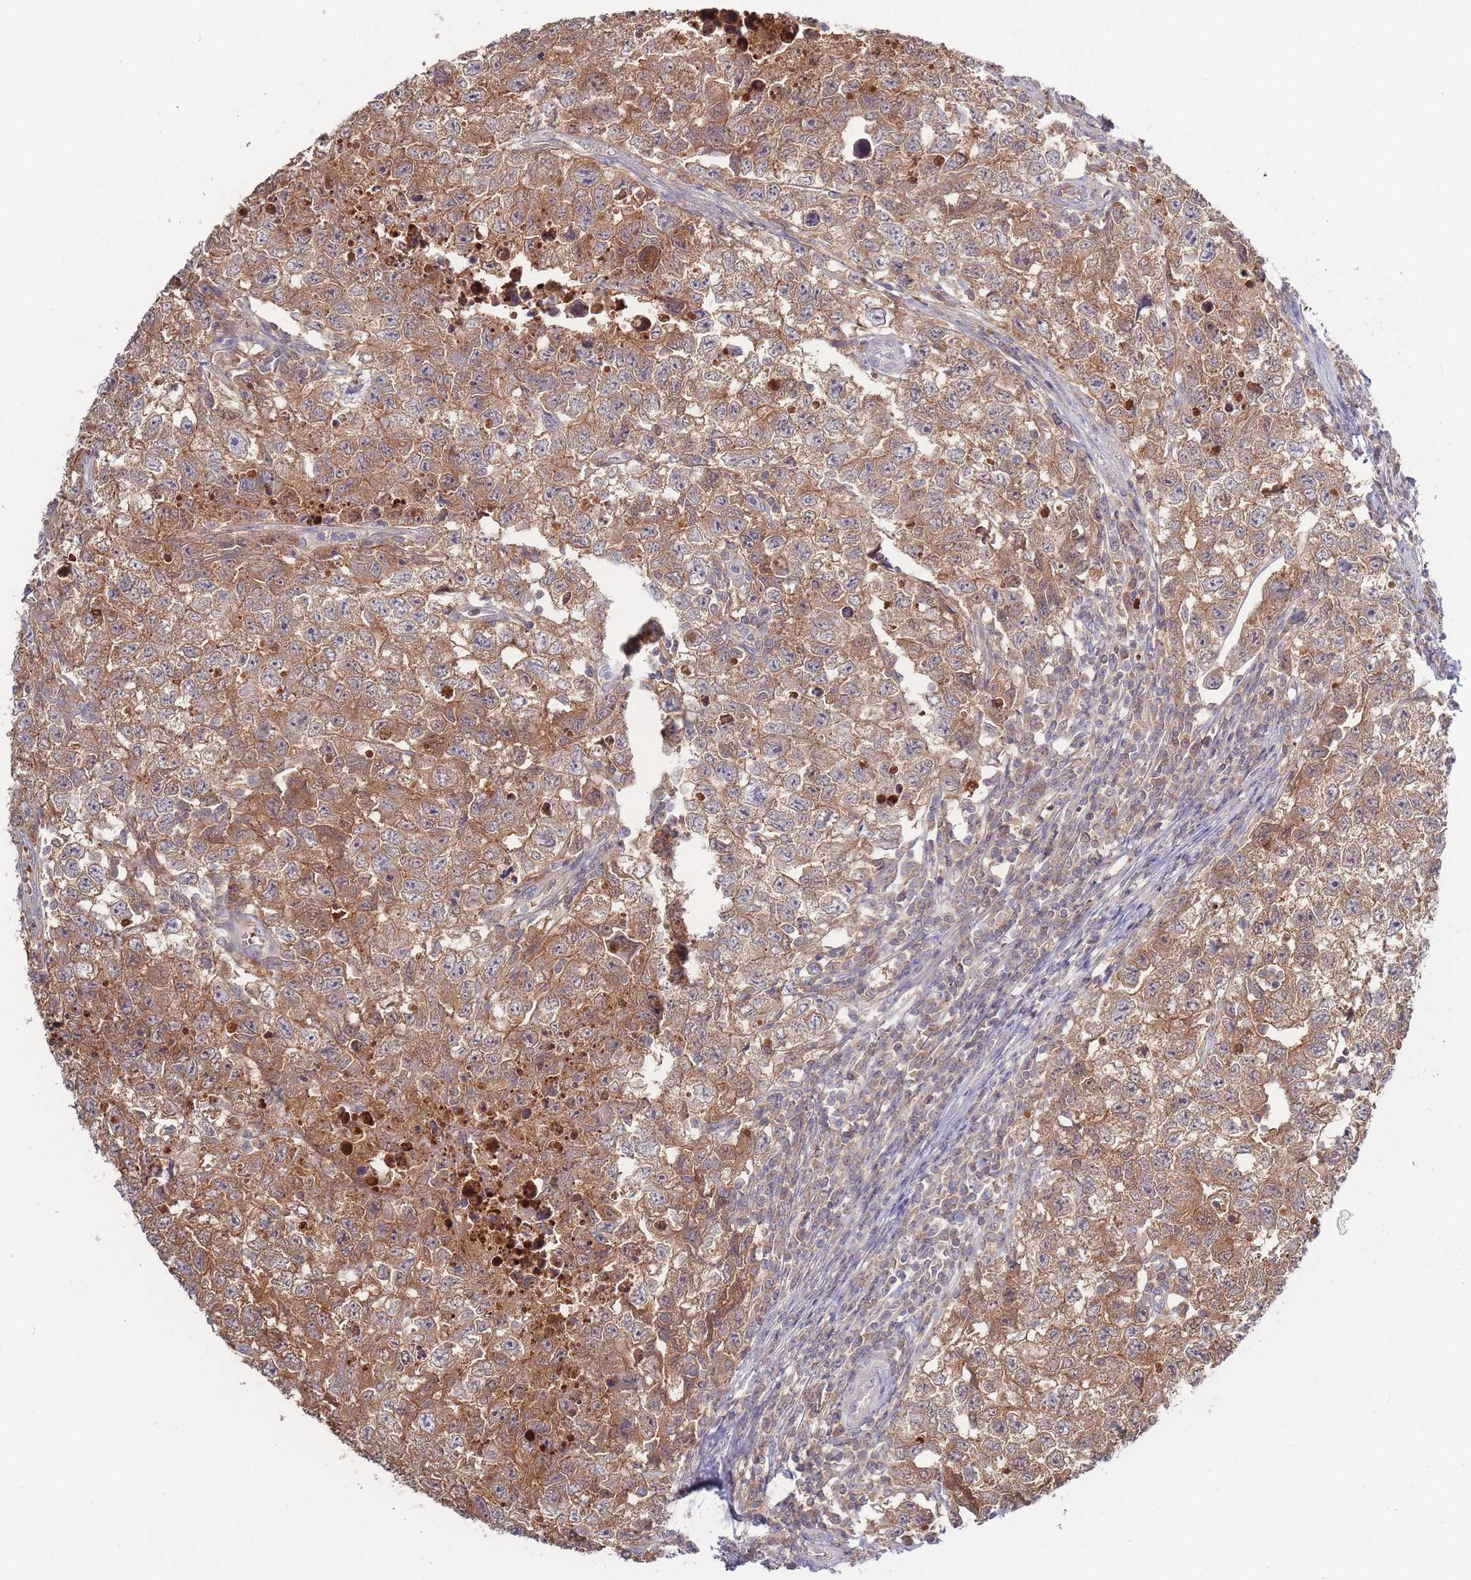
{"staining": {"intensity": "moderate", "quantity": ">75%", "location": "cytoplasmic/membranous"}, "tissue": "testis cancer", "cell_type": "Tumor cells", "image_type": "cancer", "snomed": [{"axis": "morphology", "description": "Carcinoma, Embryonal, NOS"}, {"axis": "topography", "description": "Testis"}], "caption": "DAB immunohistochemical staining of testis cancer (embryonal carcinoma) demonstrates moderate cytoplasmic/membranous protein staining in approximately >75% of tumor cells.", "gene": "SPHKAP", "patient": {"sex": "male", "age": 22}}